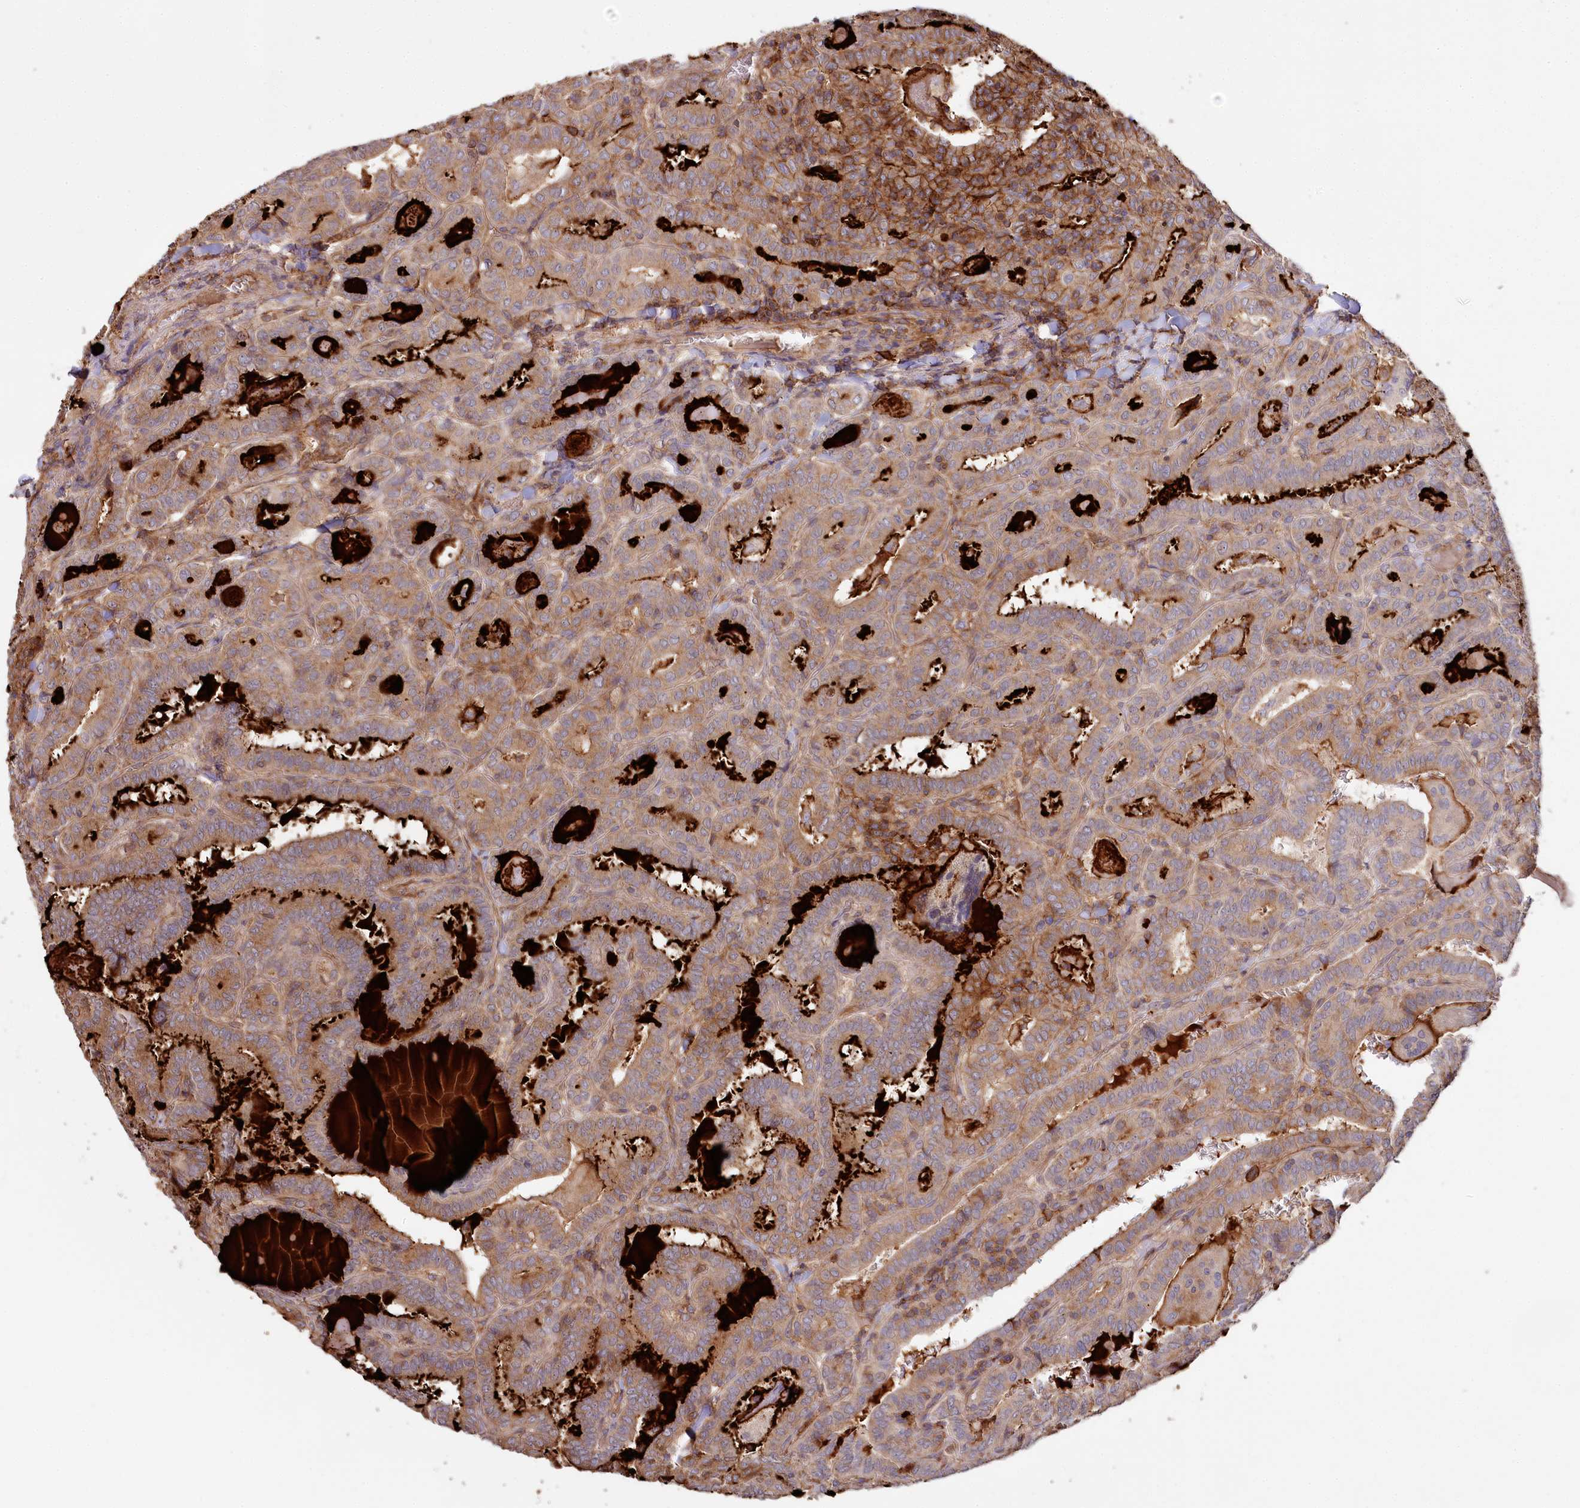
{"staining": {"intensity": "moderate", "quantity": ">75%", "location": "cytoplasmic/membranous"}, "tissue": "thyroid cancer", "cell_type": "Tumor cells", "image_type": "cancer", "snomed": [{"axis": "morphology", "description": "Papillary adenocarcinoma, NOS"}, {"axis": "topography", "description": "Thyroid gland"}], "caption": "Protein staining of papillary adenocarcinoma (thyroid) tissue exhibits moderate cytoplasmic/membranous expression in approximately >75% of tumor cells.", "gene": "RBP5", "patient": {"sex": "female", "age": 72}}